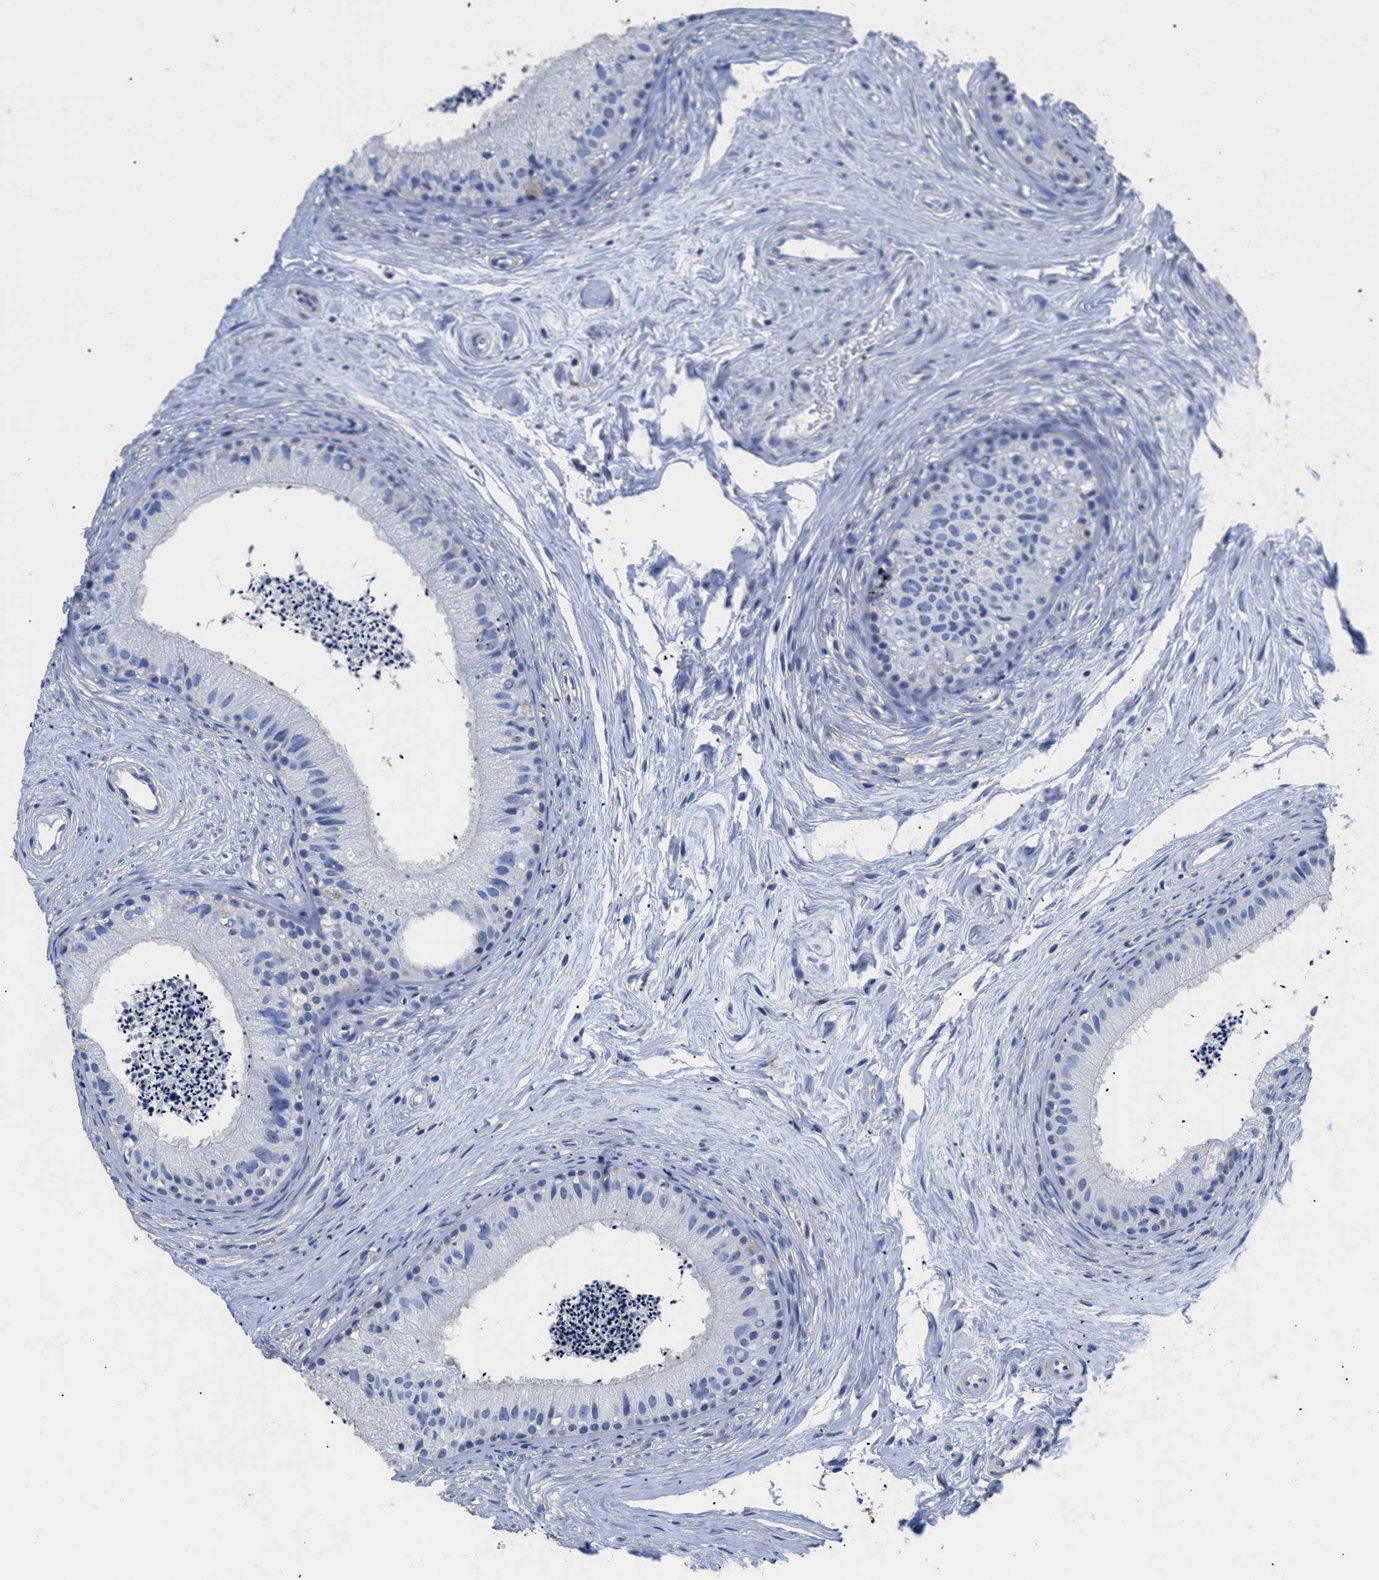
{"staining": {"intensity": "negative", "quantity": "none", "location": "none"}, "tissue": "epididymis", "cell_type": "Glandular cells", "image_type": "normal", "snomed": [{"axis": "morphology", "description": "Normal tissue, NOS"}, {"axis": "topography", "description": "Epididymis"}], "caption": "Epididymis stained for a protein using IHC reveals no expression glandular cells.", "gene": "DLC1", "patient": {"sex": "male", "age": 56}}